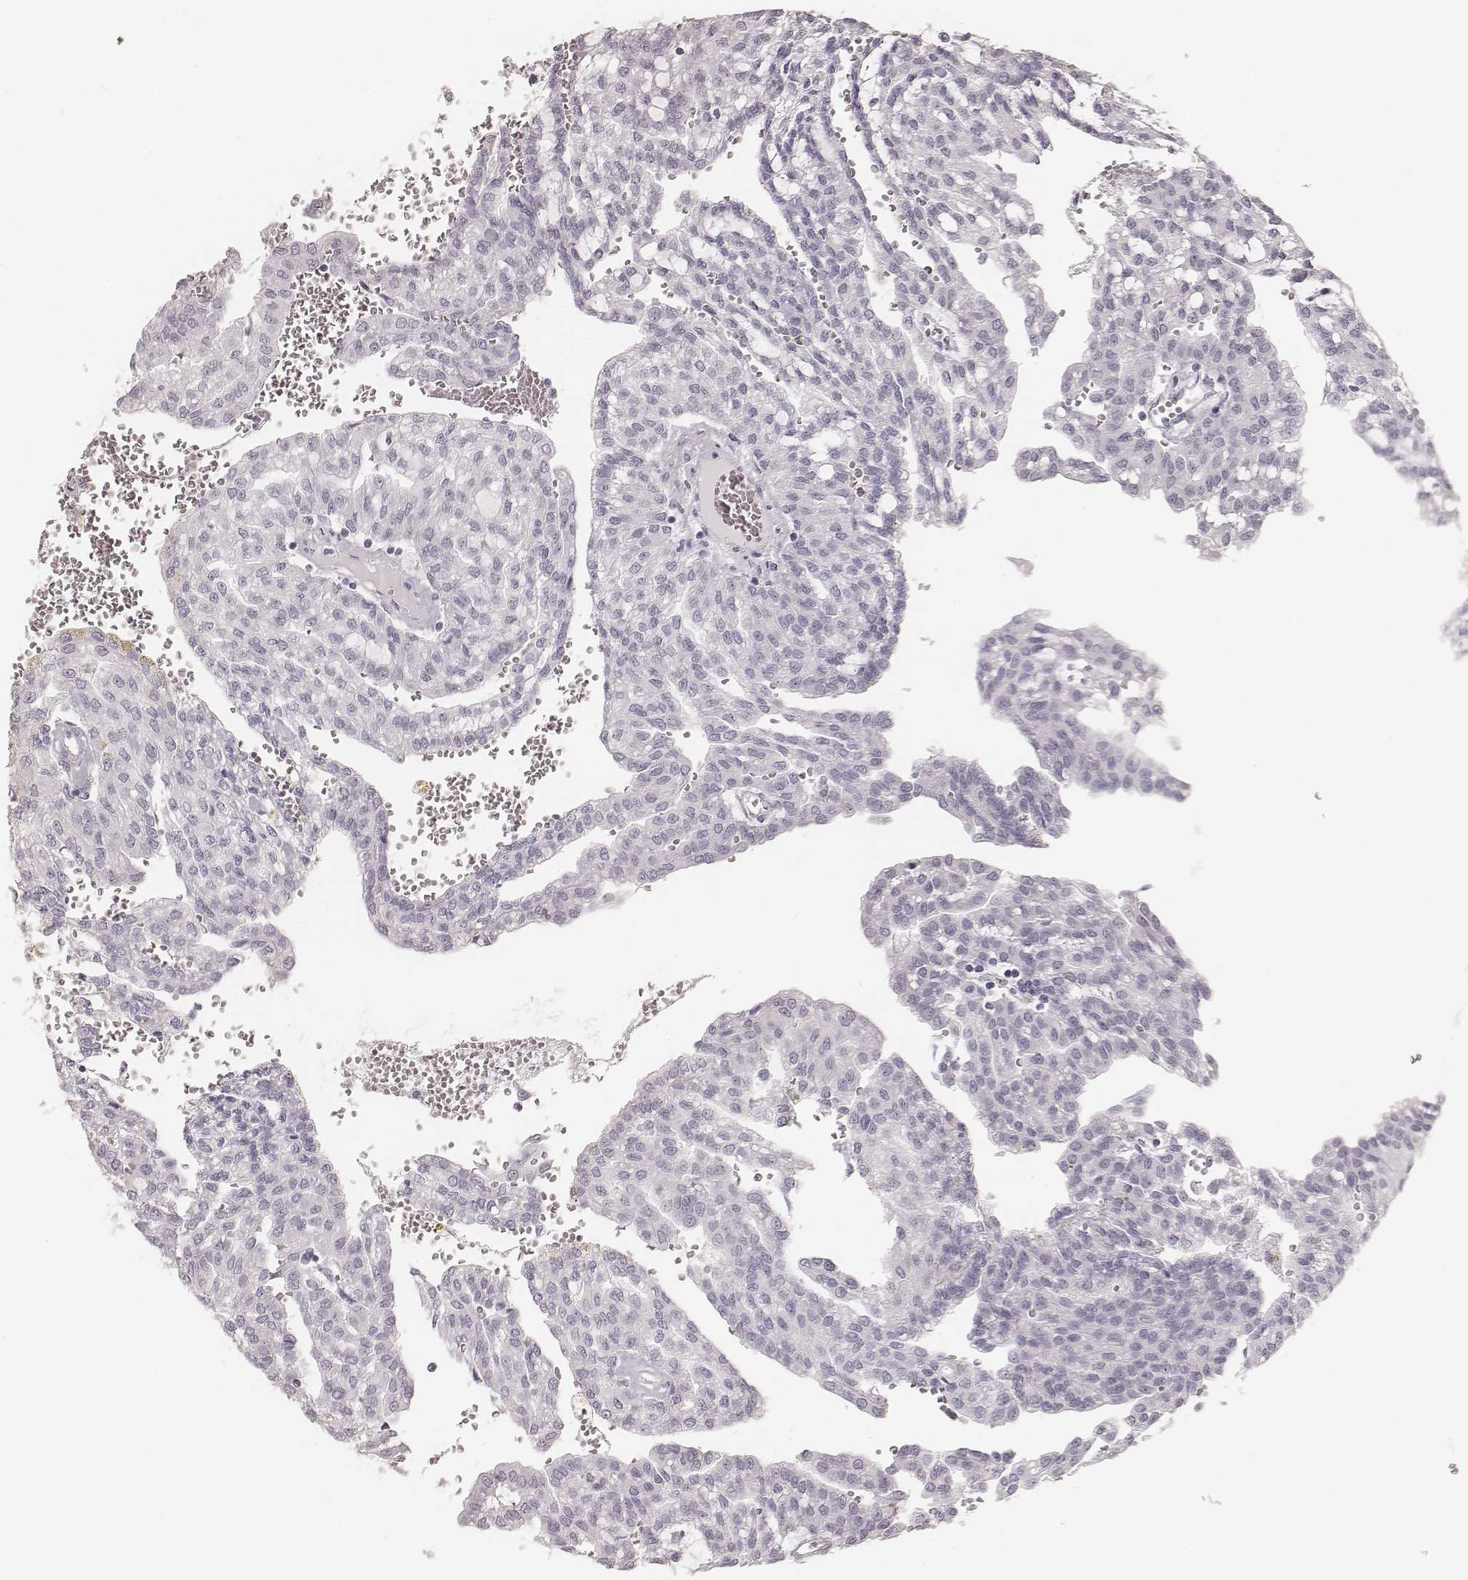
{"staining": {"intensity": "negative", "quantity": "none", "location": "none"}, "tissue": "renal cancer", "cell_type": "Tumor cells", "image_type": "cancer", "snomed": [{"axis": "morphology", "description": "Adenocarcinoma, NOS"}, {"axis": "topography", "description": "Kidney"}], "caption": "Tumor cells are negative for protein expression in human adenocarcinoma (renal).", "gene": "KRT34", "patient": {"sex": "male", "age": 63}}